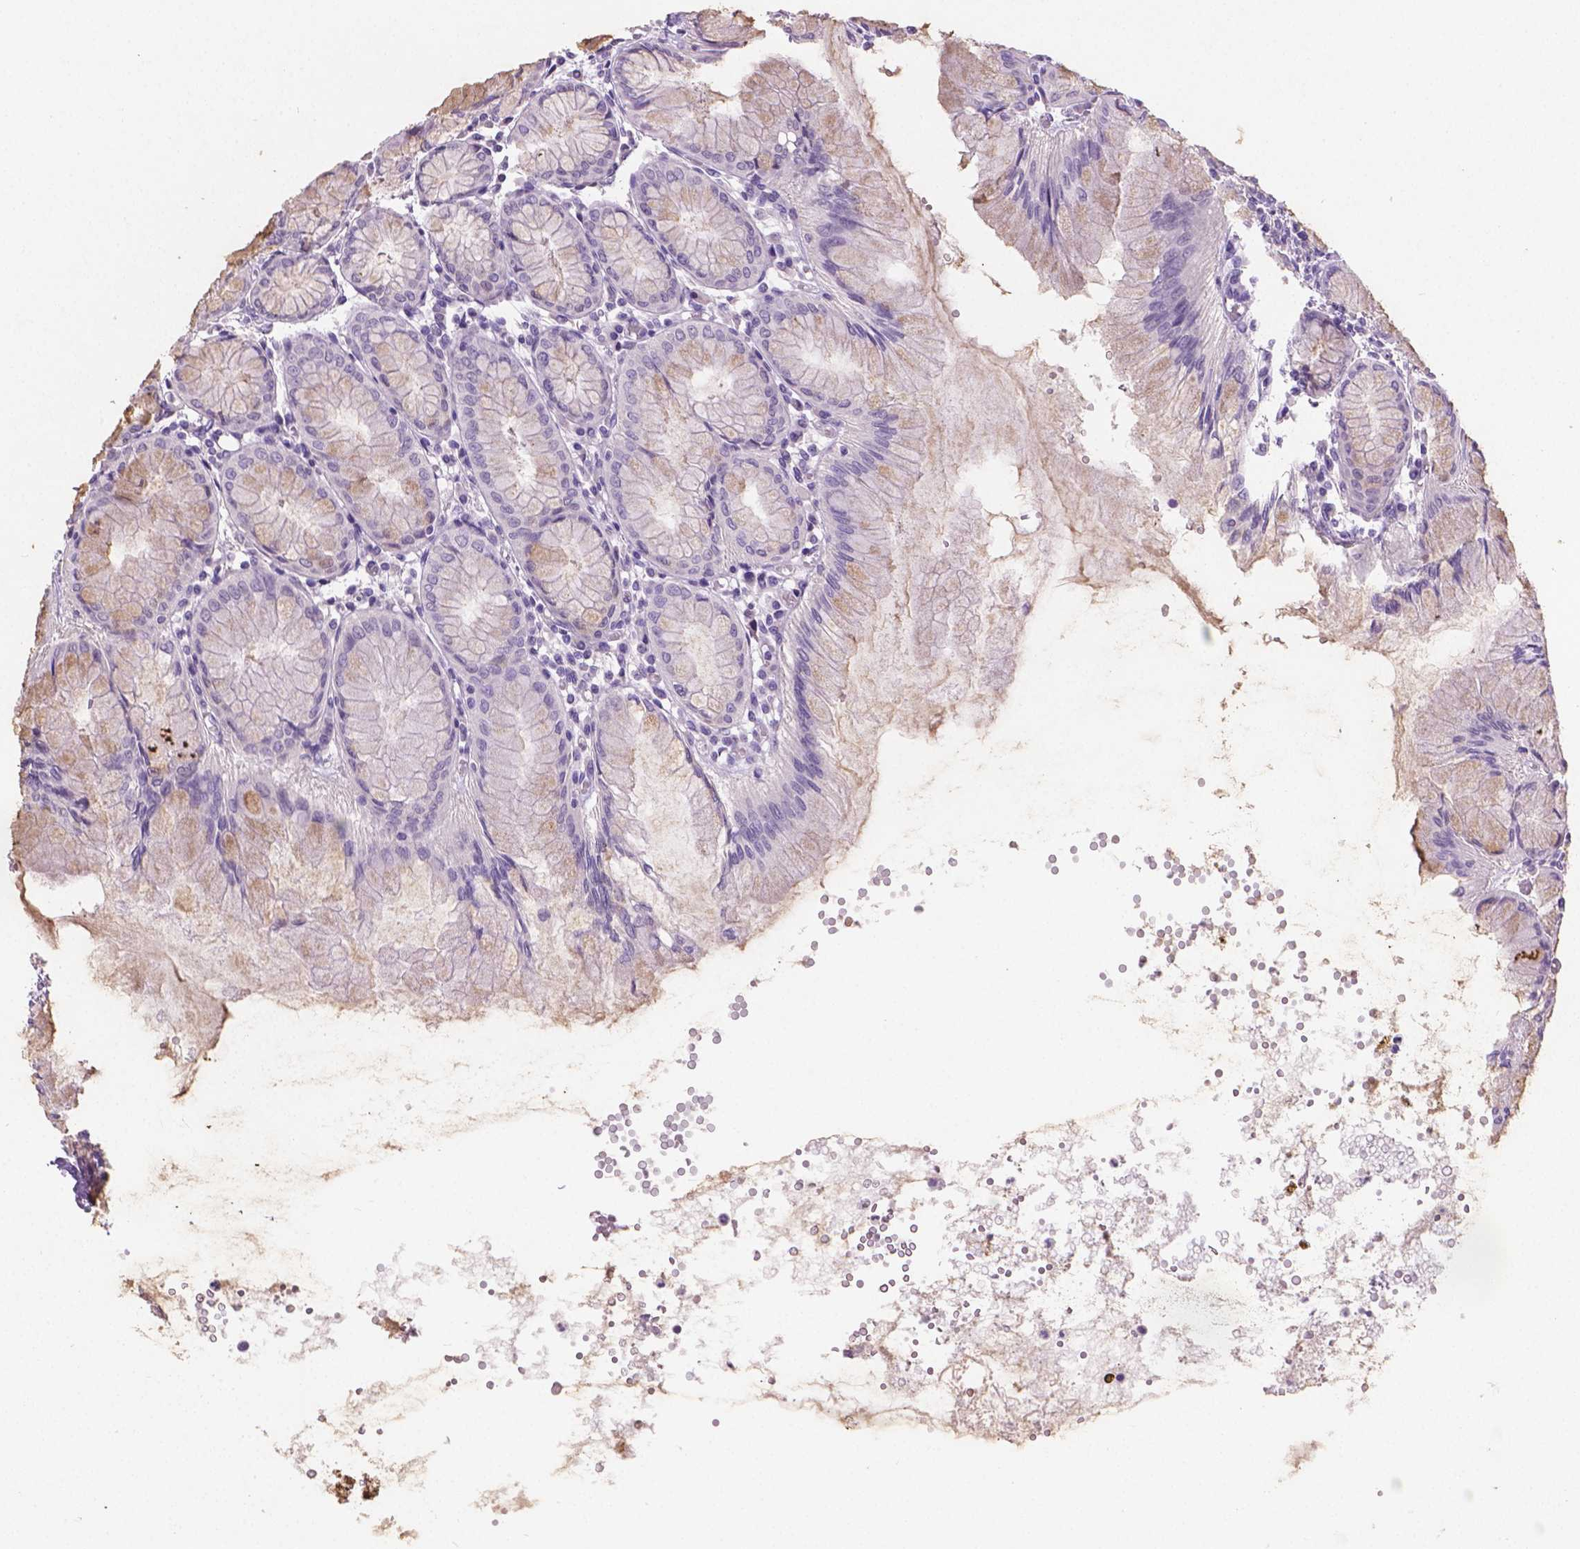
{"staining": {"intensity": "negative", "quantity": "none", "location": "none"}, "tissue": "stomach", "cell_type": "Glandular cells", "image_type": "normal", "snomed": [{"axis": "morphology", "description": "Normal tissue, NOS"}, {"axis": "topography", "description": "Stomach"}], "caption": "High magnification brightfield microscopy of unremarkable stomach stained with DAB (3,3'-diaminobenzidine) (brown) and counterstained with hematoxylin (blue): glandular cells show no significant positivity.", "gene": "TNNI2", "patient": {"sex": "female", "age": 57}}